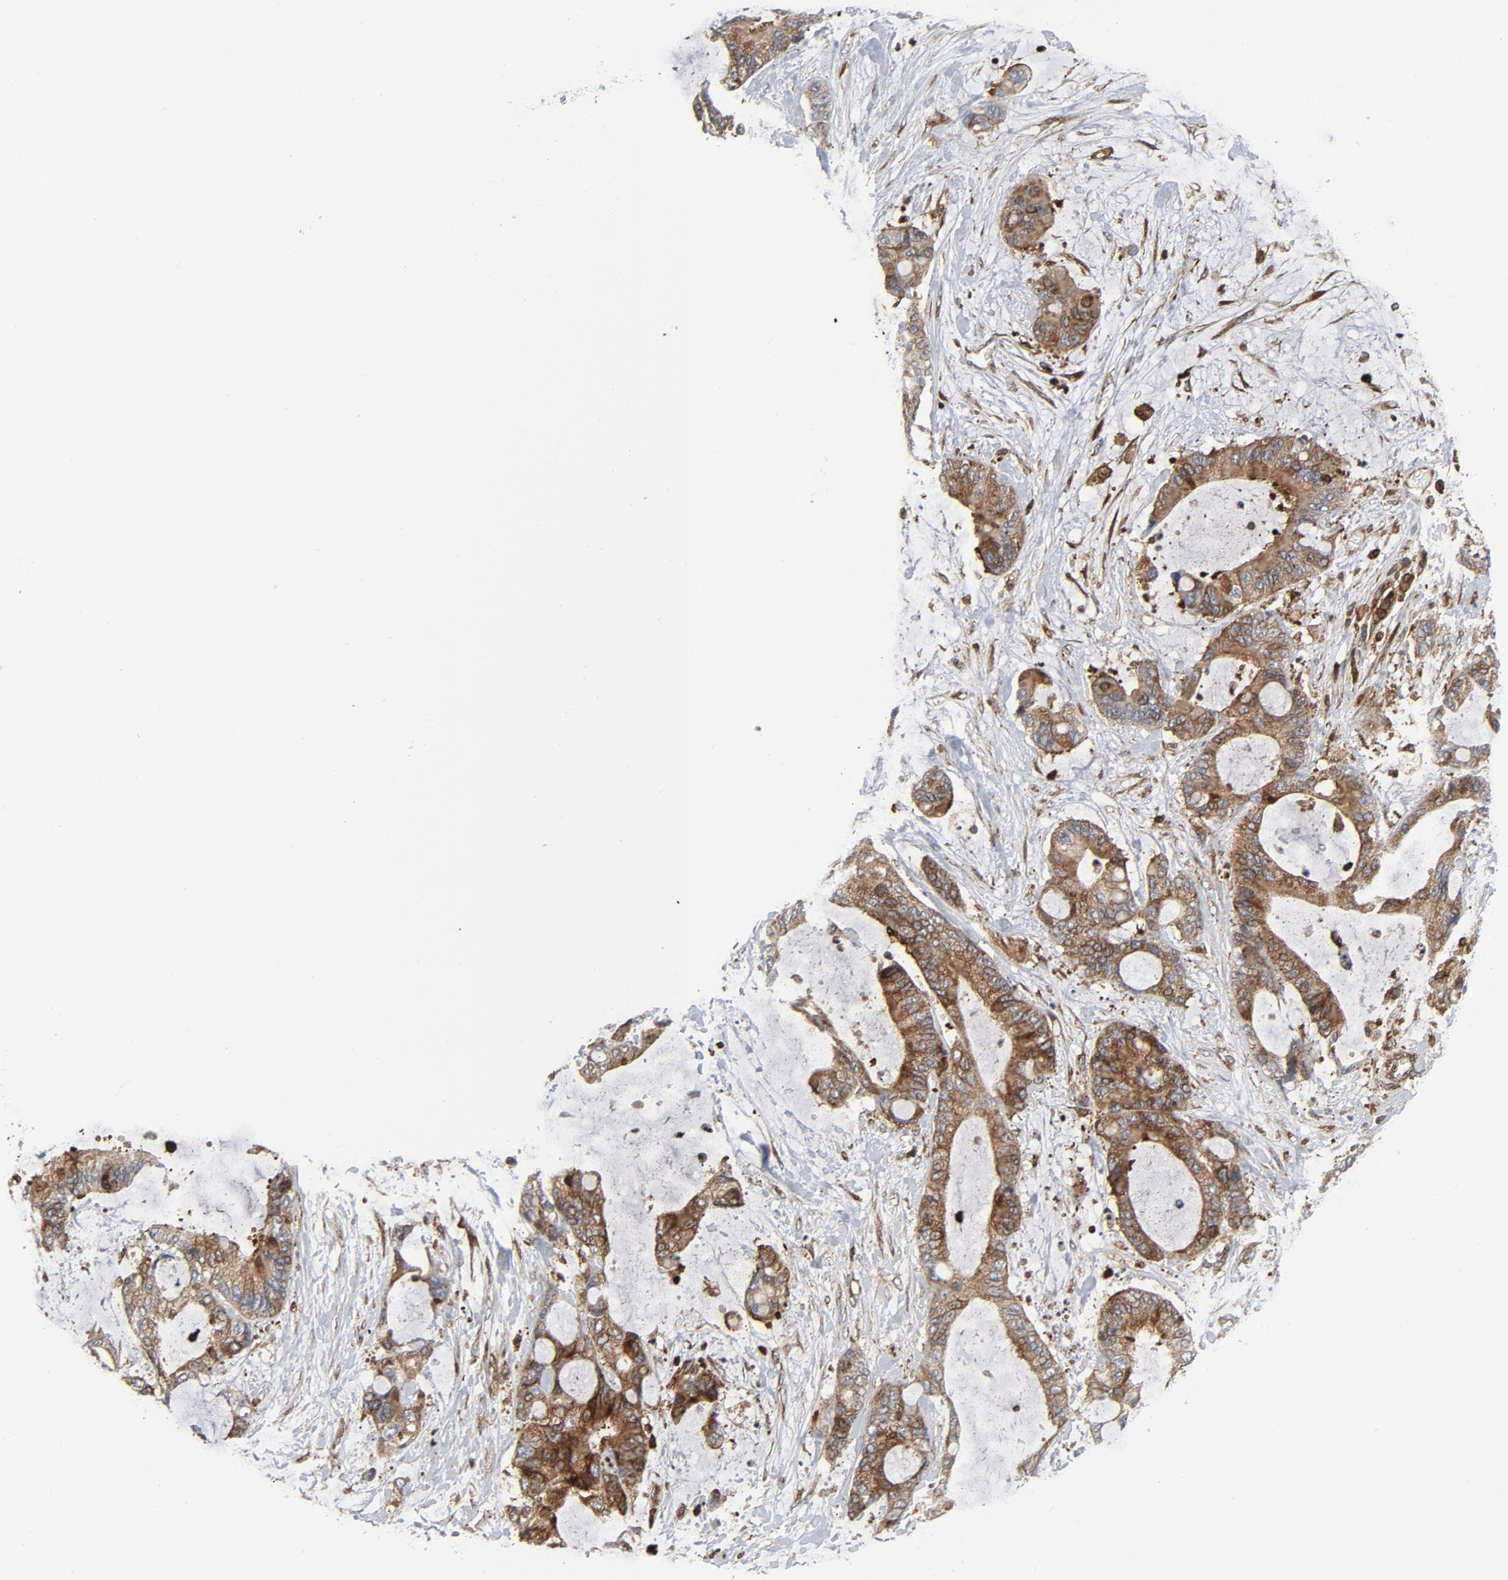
{"staining": {"intensity": "moderate", "quantity": ">75%", "location": "cytoplasmic/membranous"}, "tissue": "liver cancer", "cell_type": "Tumor cells", "image_type": "cancer", "snomed": [{"axis": "morphology", "description": "Cholangiocarcinoma"}, {"axis": "topography", "description": "Liver"}], "caption": "Immunohistochemical staining of human liver cancer shows moderate cytoplasmic/membranous protein expression in approximately >75% of tumor cells.", "gene": "YES1", "patient": {"sex": "female", "age": 73}}